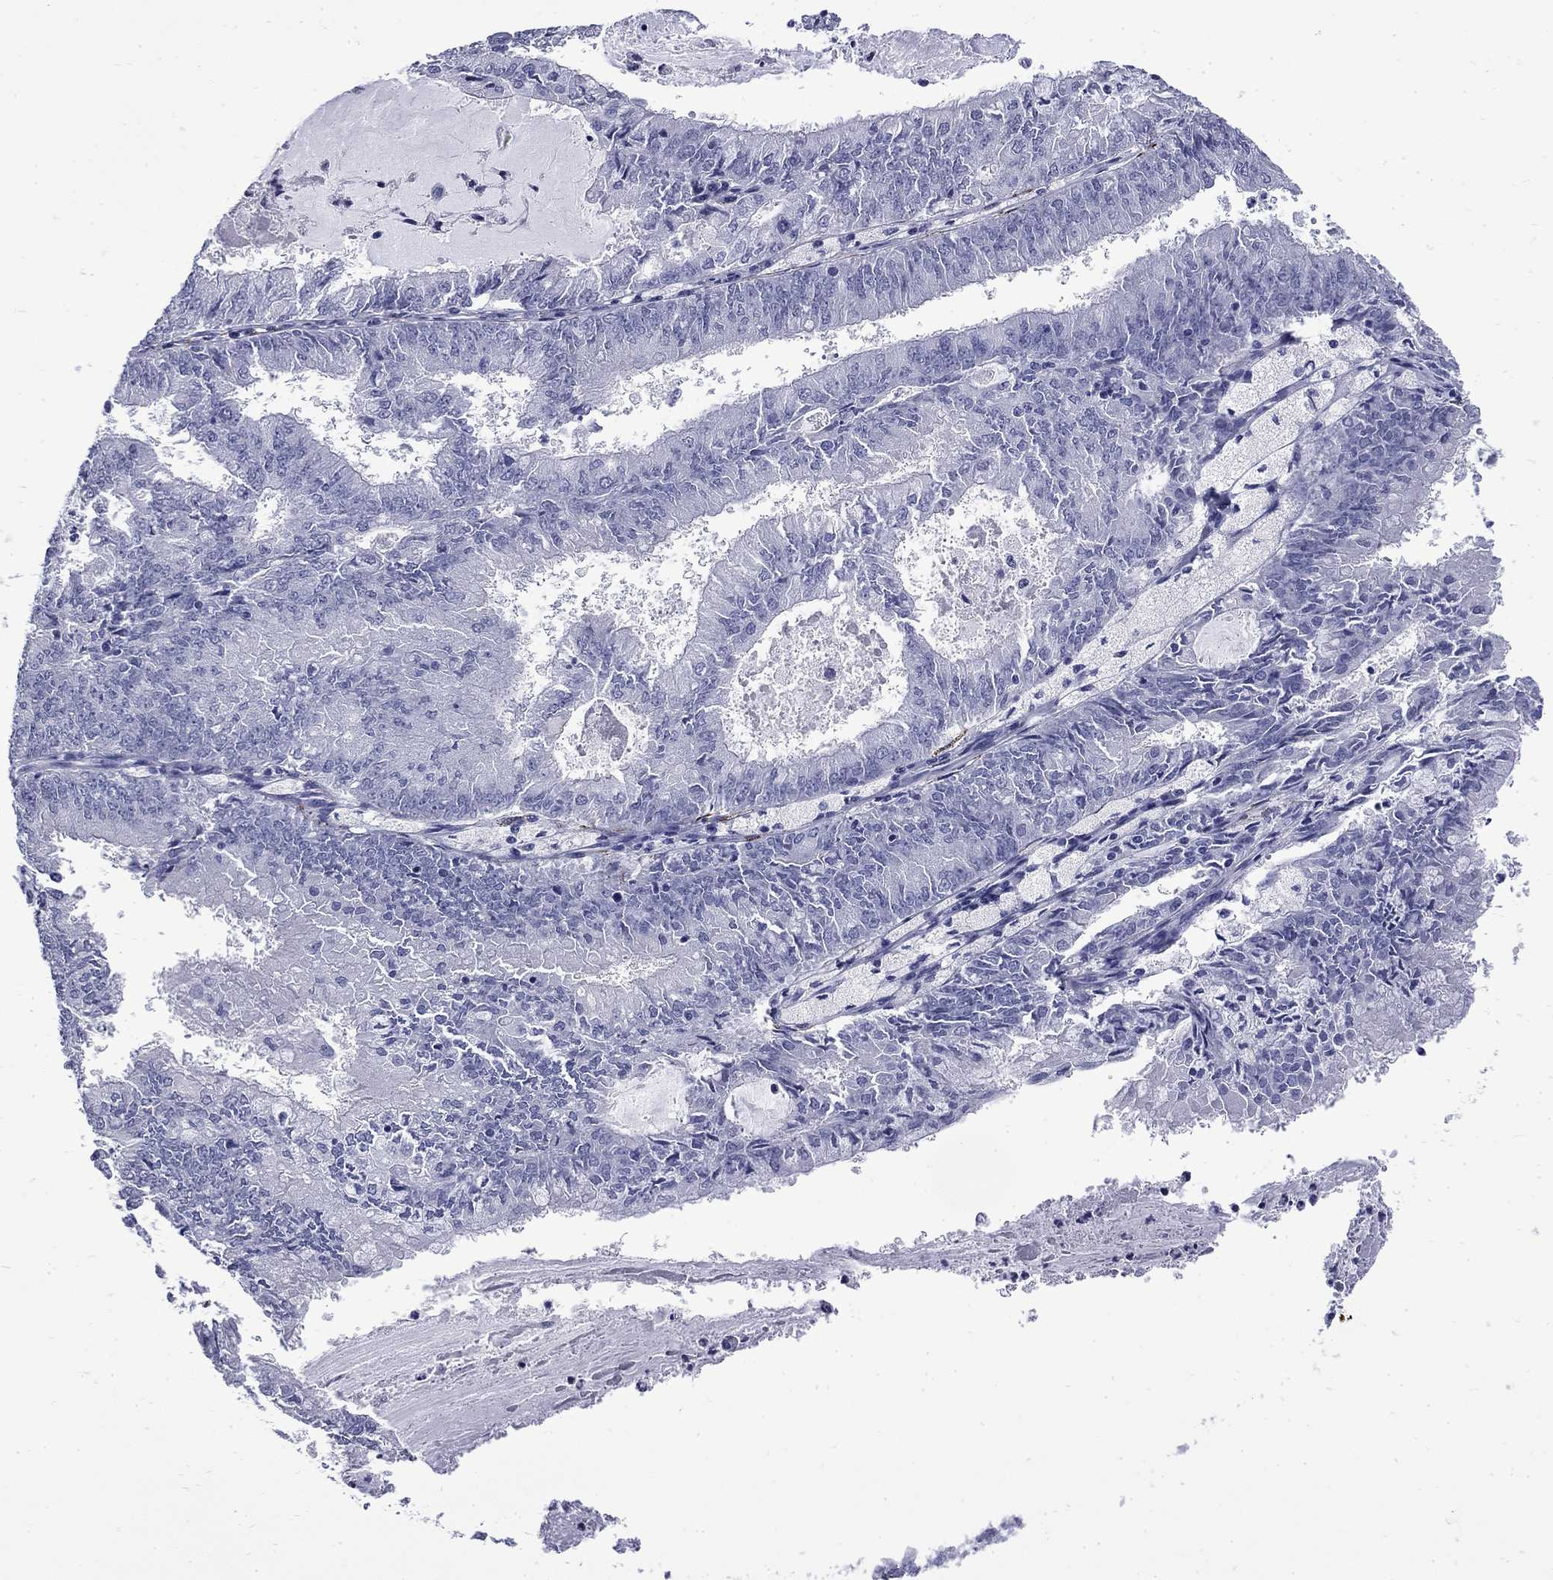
{"staining": {"intensity": "negative", "quantity": "none", "location": "none"}, "tissue": "endometrial cancer", "cell_type": "Tumor cells", "image_type": "cancer", "snomed": [{"axis": "morphology", "description": "Adenocarcinoma, NOS"}, {"axis": "topography", "description": "Endometrium"}], "caption": "The image shows no significant positivity in tumor cells of endometrial cancer (adenocarcinoma). Brightfield microscopy of immunohistochemistry (IHC) stained with DAB (brown) and hematoxylin (blue), captured at high magnification.", "gene": "MGARP", "patient": {"sex": "female", "age": 57}}